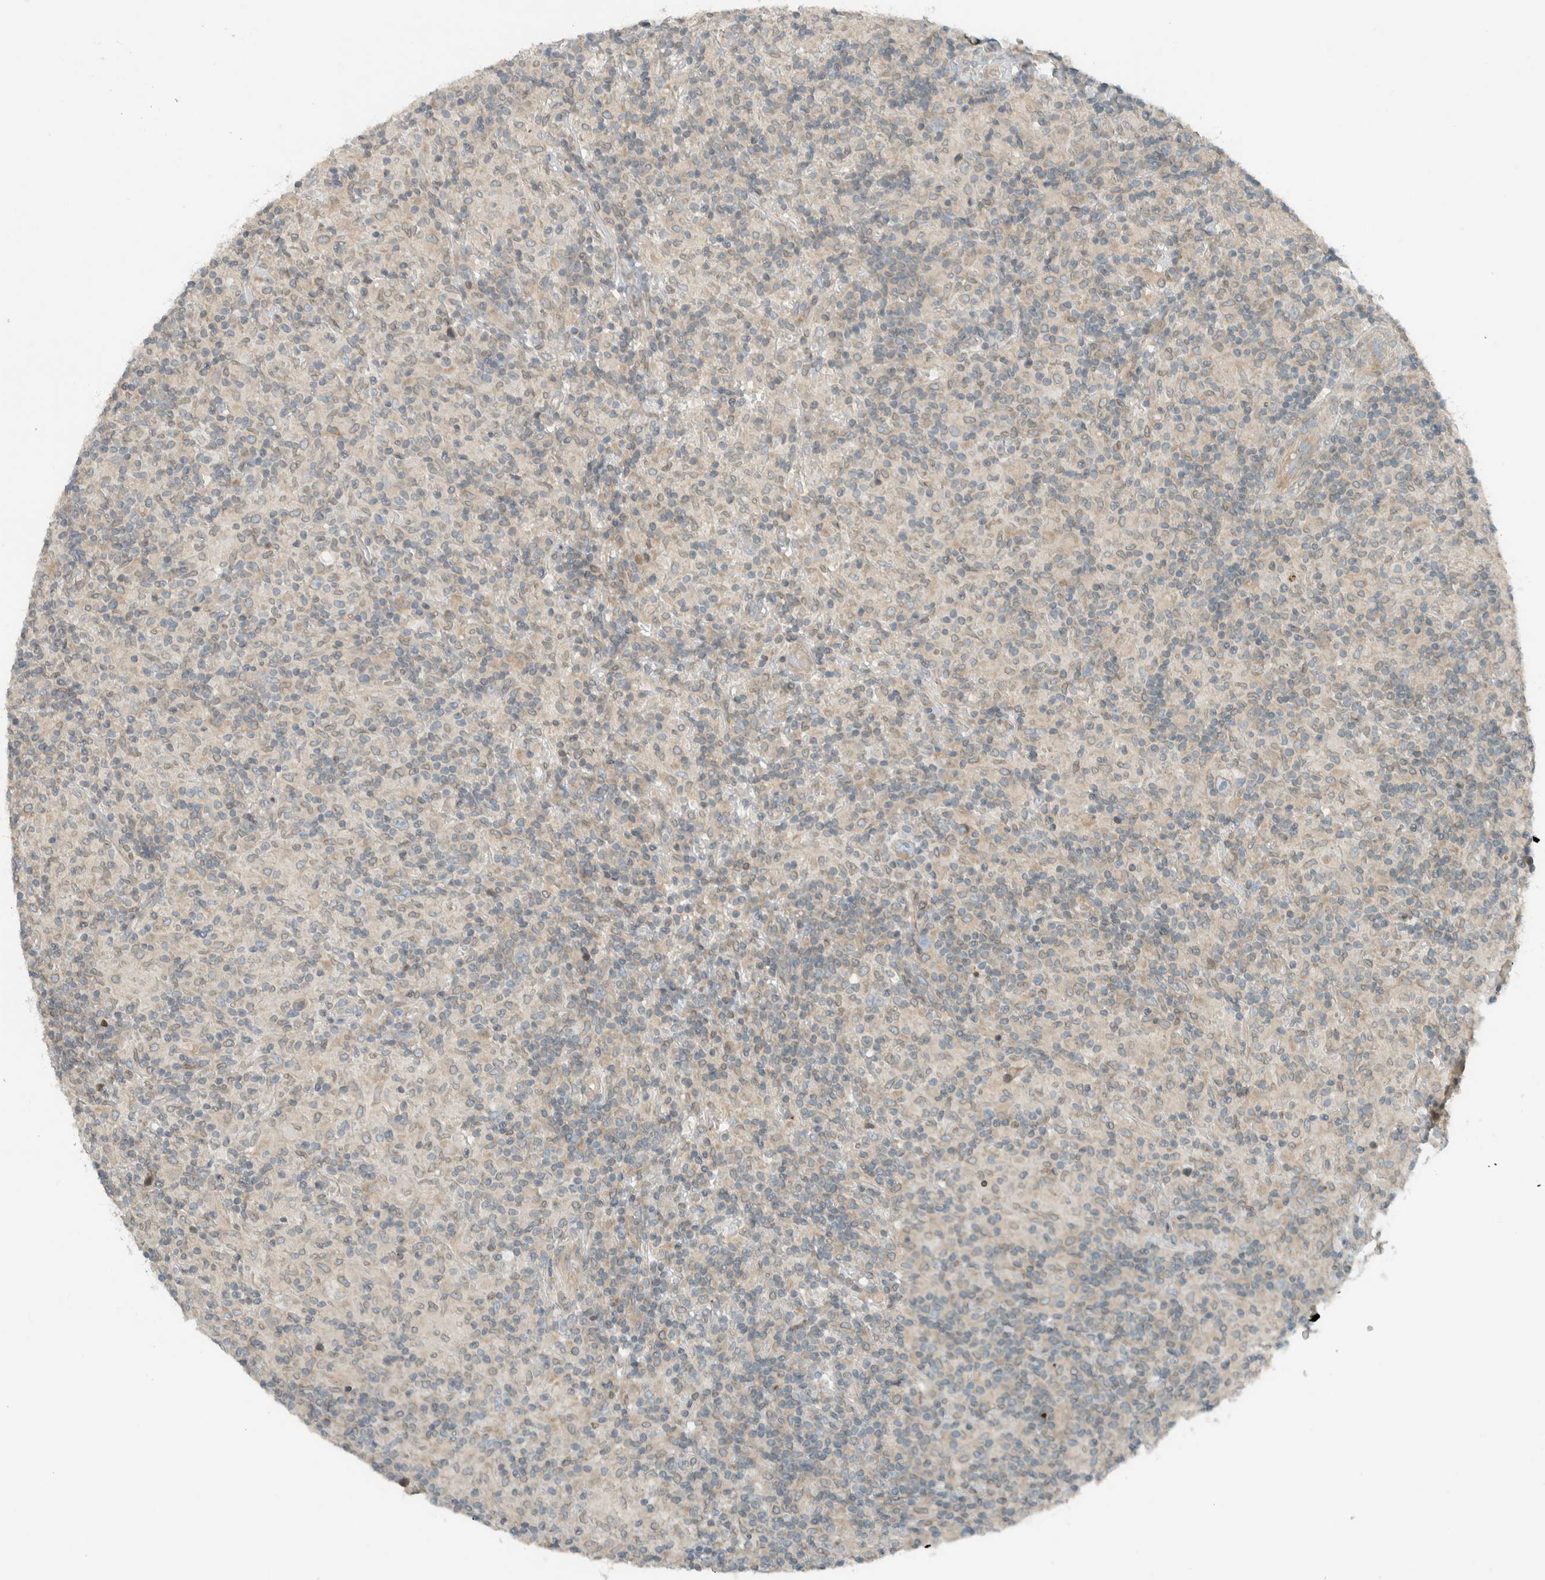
{"staining": {"intensity": "negative", "quantity": "none", "location": "none"}, "tissue": "lymphoma", "cell_type": "Tumor cells", "image_type": "cancer", "snomed": [{"axis": "morphology", "description": "Hodgkin's disease, NOS"}, {"axis": "topography", "description": "Lymph node"}], "caption": "Photomicrograph shows no significant protein staining in tumor cells of lymphoma. (DAB immunohistochemistry (IHC) with hematoxylin counter stain).", "gene": "SEL1L", "patient": {"sex": "male", "age": 70}}